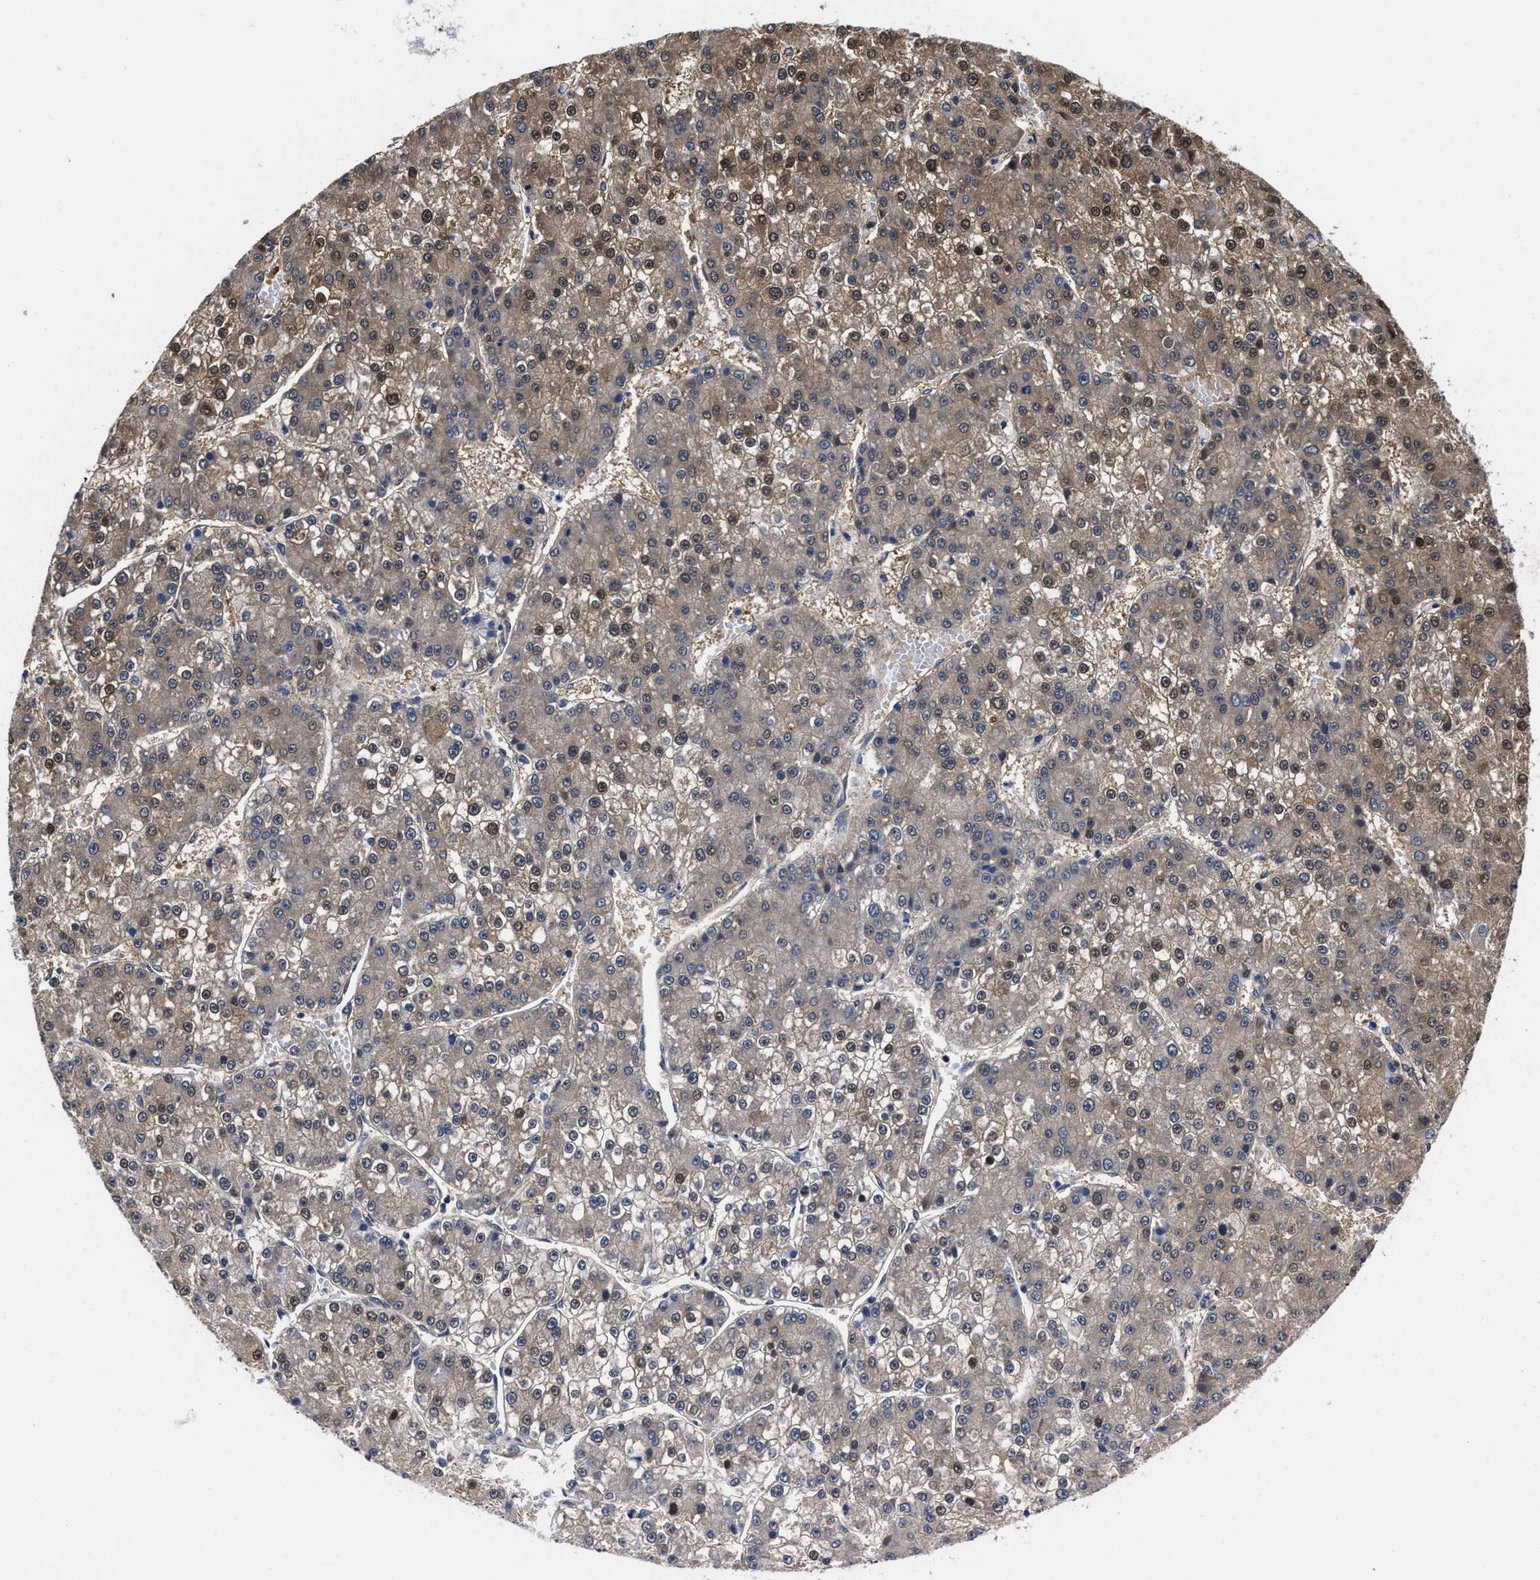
{"staining": {"intensity": "moderate", "quantity": "25%-75%", "location": "cytoplasmic/membranous,nuclear"}, "tissue": "liver cancer", "cell_type": "Tumor cells", "image_type": "cancer", "snomed": [{"axis": "morphology", "description": "Carcinoma, Hepatocellular, NOS"}, {"axis": "topography", "description": "Liver"}], "caption": "A high-resolution image shows IHC staining of hepatocellular carcinoma (liver), which displays moderate cytoplasmic/membranous and nuclear positivity in approximately 25%-75% of tumor cells.", "gene": "KIF12", "patient": {"sex": "female", "age": 73}}